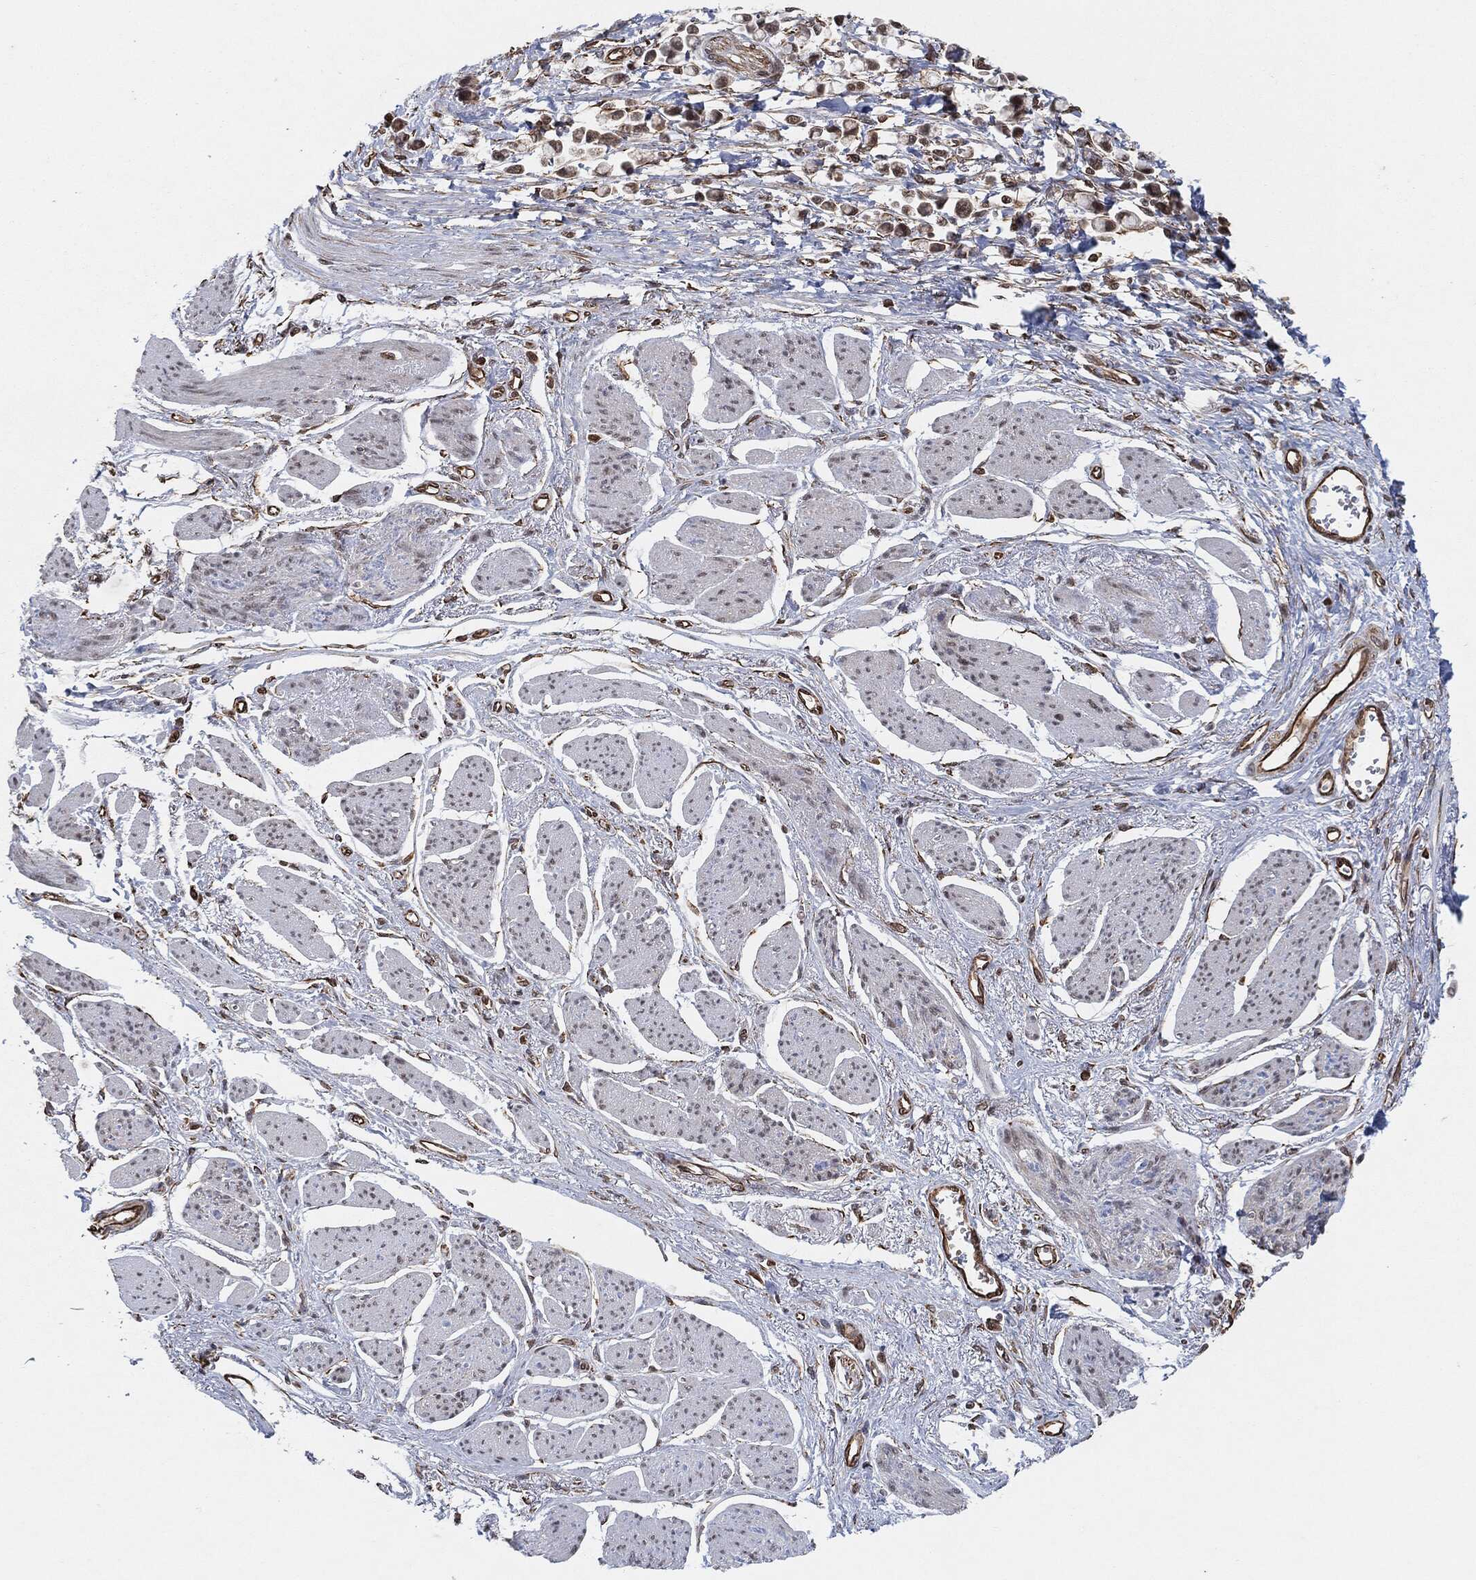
{"staining": {"intensity": "strong", "quantity": "25%-75%", "location": "cytoplasmic/membranous,nuclear"}, "tissue": "stomach cancer", "cell_type": "Tumor cells", "image_type": "cancer", "snomed": [{"axis": "morphology", "description": "Adenocarcinoma, NOS"}, {"axis": "topography", "description": "Stomach"}], "caption": "Immunohistochemistry histopathology image of neoplastic tissue: human stomach adenocarcinoma stained using immunohistochemistry (IHC) reveals high levels of strong protein expression localized specifically in the cytoplasmic/membranous and nuclear of tumor cells, appearing as a cytoplasmic/membranous and nuclear brown color.", "gene": "TP53RK", "patient": {"sex": "female", "age": 81}}